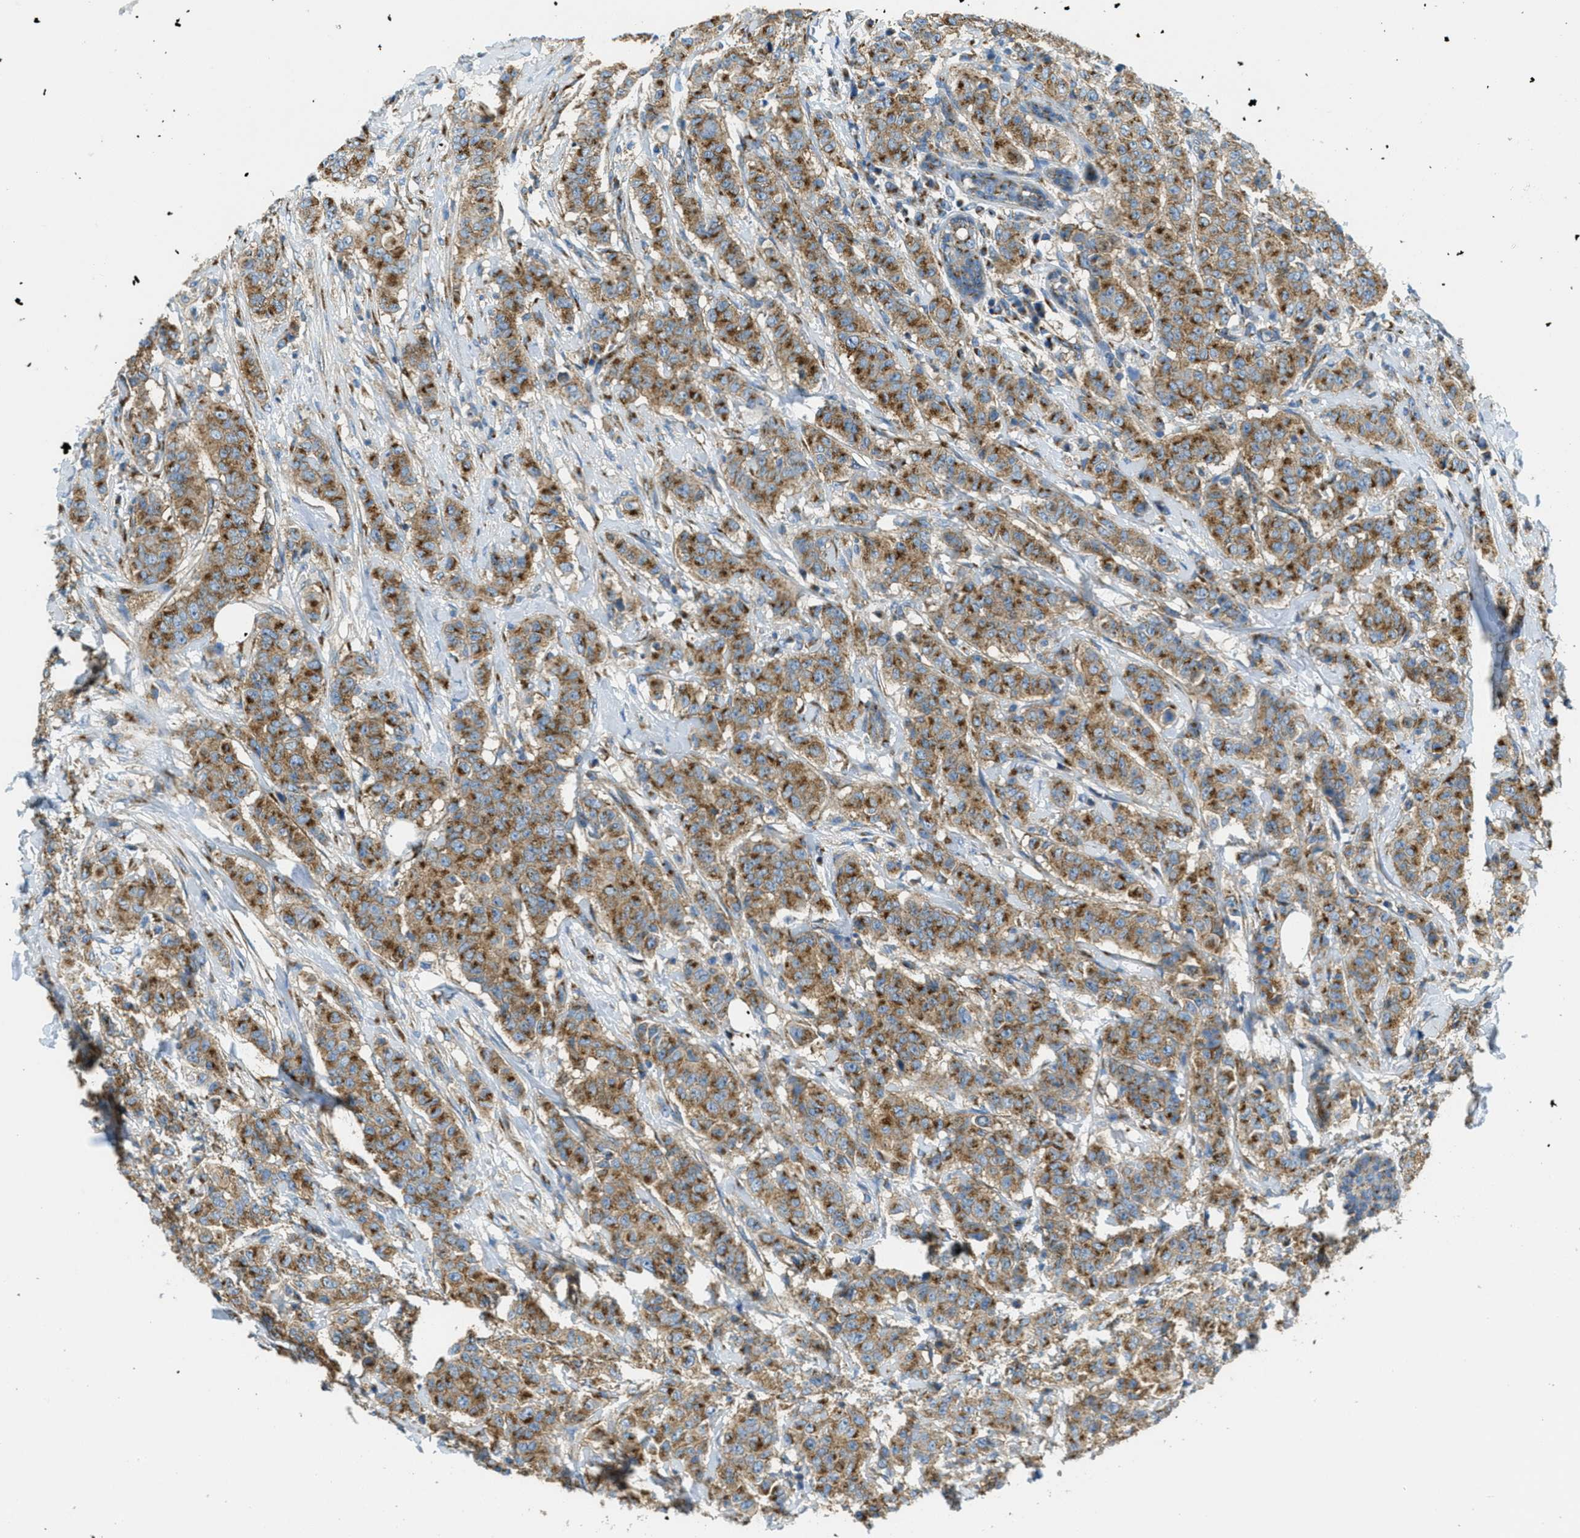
{"staining": {"intensity": "moderate", "quantity": ">75%", "location": "cytoplasmic/membranous"}, "tissue": "breast cancer", "cell_type": "Tumor cells", "image_type": "cancer", "snomed": [{"axis": "morphology", "description": "Normal tissue, NOS"}, {"axis": "morphology", "description": "Duct carcinoma"}, {"axis": "topography", "description": "Breast"}], "caption": "Protein expression analysis of human breast cancer (invasive ductal carcinoma) reveals moderate cytoplasmic/membranous staining in approximately >75% of tumor cells. The protein is stained brown, and the nuclei are stained in blue (DAB IHC with brightfield microscopy, high magnification).", "gene": "AP2B1", "patient": {"sex": "female", "age": 40}}